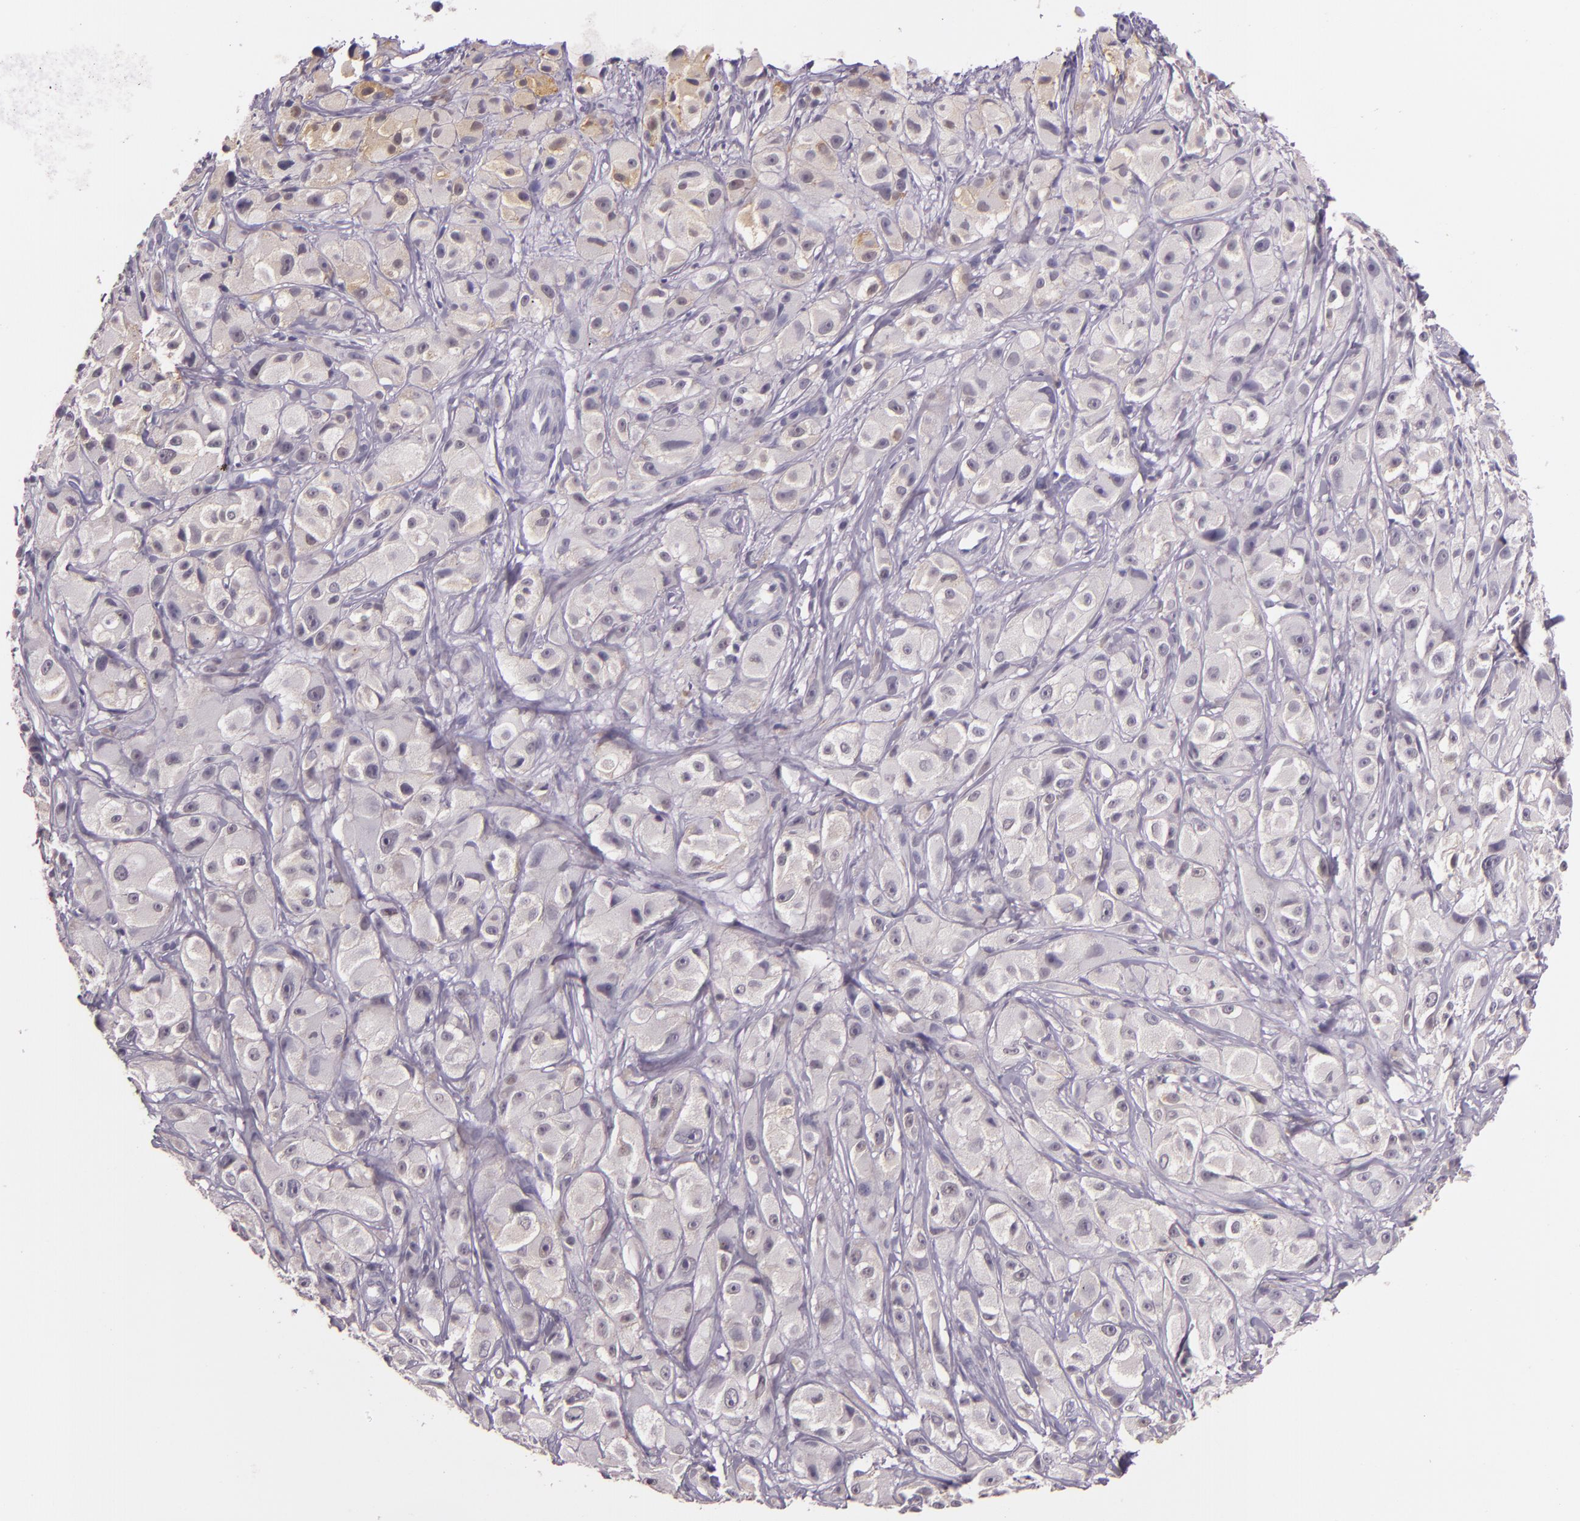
{"staining": {"intensity": "moderate", "quantity": "25%-75%", "location": "cytoplasmic/membranous,nuclear"}, "tissue": "melanoma", "cell_type": "Tumor cells", "image_type": "cancer", "snomed": [{"axis": "morphology", "description": "Malignant melanoma, NOS"}, {"axis": "topography", "description": "Skin"}], "caption": "An immunohistochemistry (IHC) photomicrograph of tumor tissue is shown. Protein staining in brown highlights moderate cytoplasmic/membranous and nuclear positivity in malignant melanoma within tumor cells.", "gene": "HSPA8", "patient": {"sex": "male", "age": 56}}